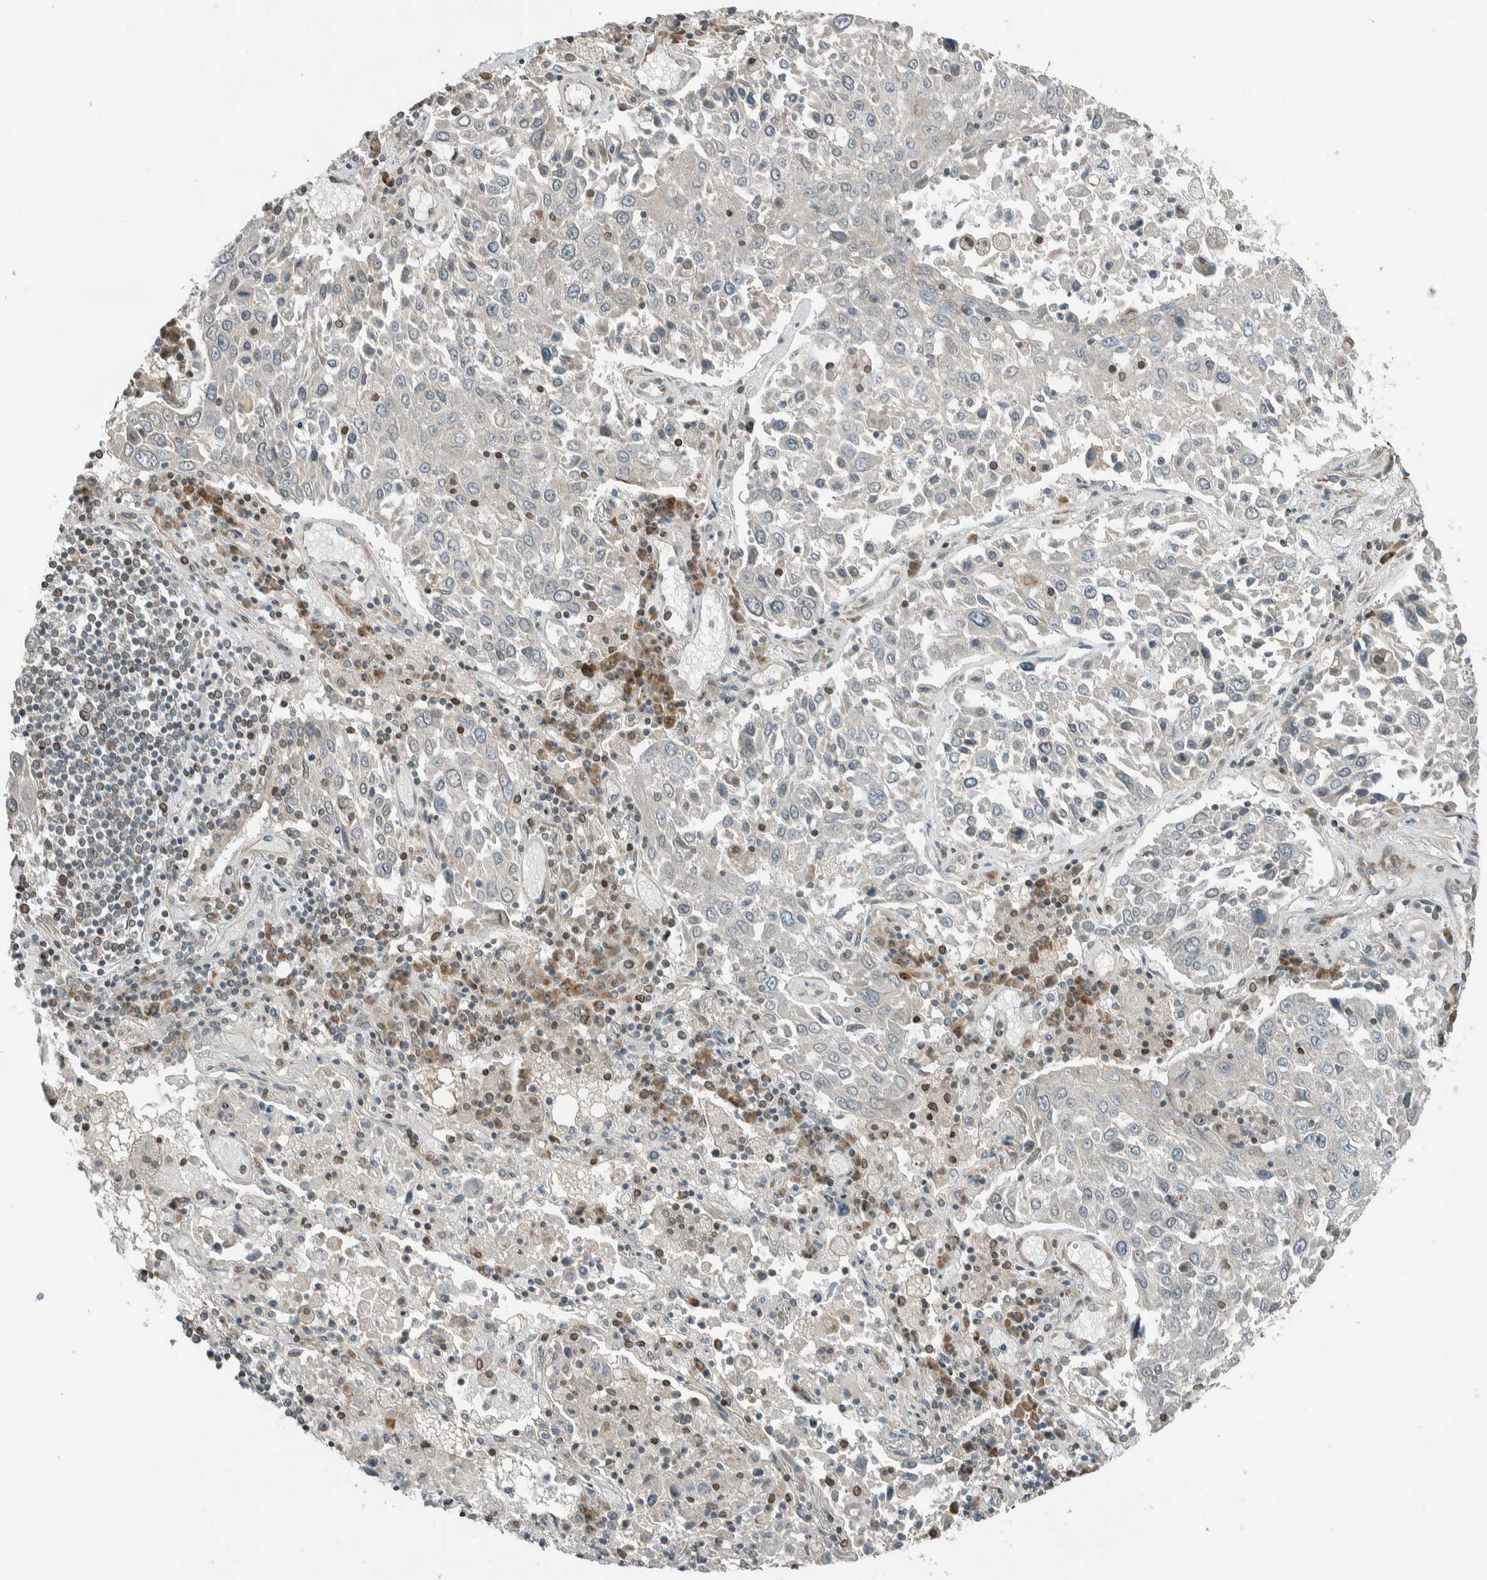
{"staining": {"intensity": "negative", "quantity": "none", "location": "none"}, "tissue": "lung cancer", "cell_type": "Tumor cells", "image_type": "cancer", "snomed": [{"axis": "morphology", "description": "Squamous cell carcinoma, NOS"}, {"axis": "topography", "description": "Lung"}], "caption": "IHC of lung cancer (squamous cell carcinoma) exhibits no staining in tumor cells.", "gene": "SEL1L", "patient": {"sex": "male", "age": 65}}